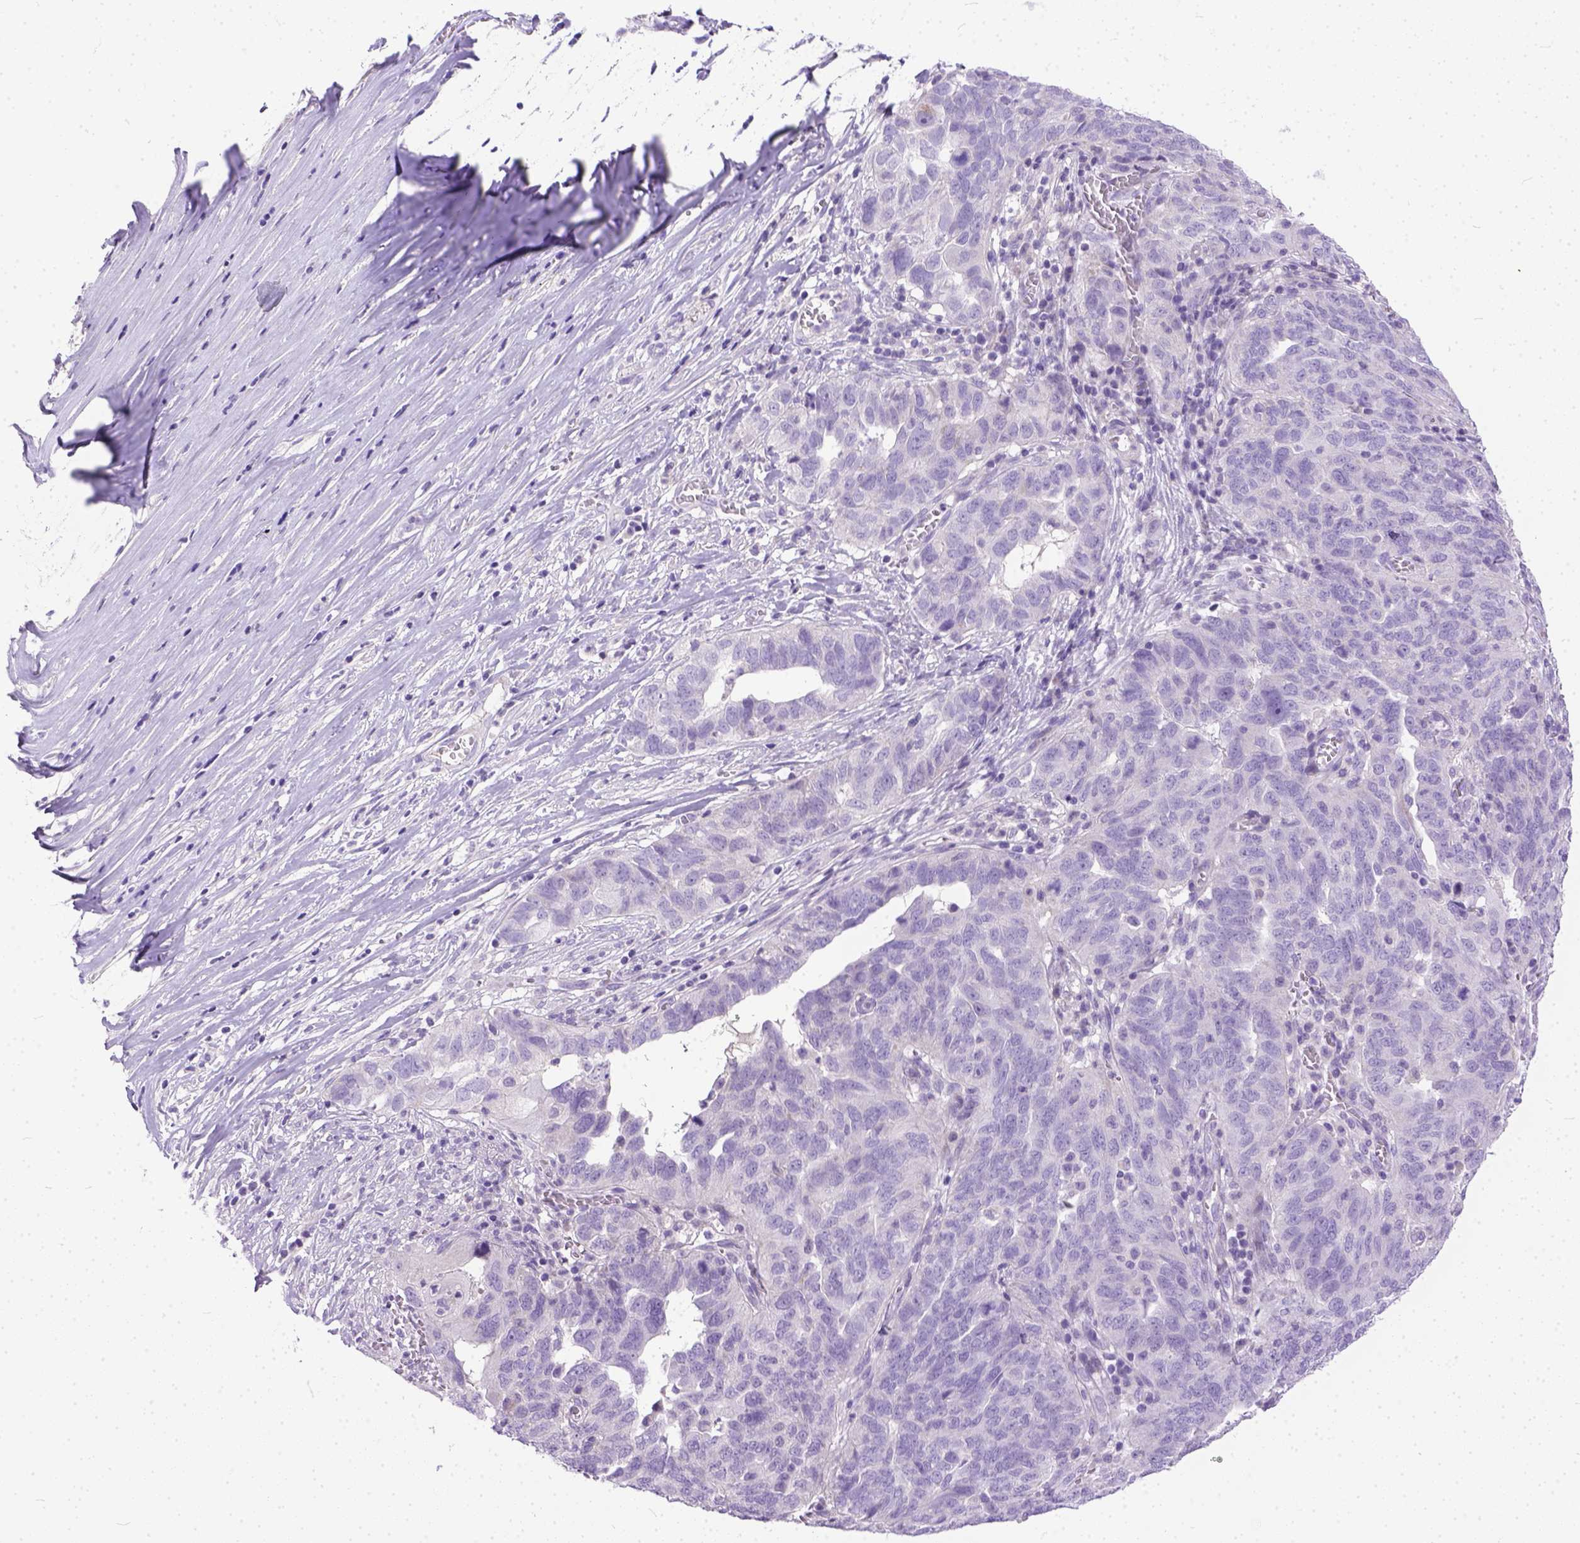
{"staining": {"intensity": "negative", "quantity": "none", "location": "none"}, "tissue": "ovarian cancer", "cell_type": "Tumor cells", "image_type": "cancer", "snomed": [{"axis": "morphology", "description": "Carcinoma, endometroid"}, {"axis": "topography", "description": "Soft tissue"}, {"axis": "topography", "description": "Ovary"}], "caption": "Ovarian endometroid carcinoma was stained to show a protein in brown. There is no significant staining in tumor cells.", "gene": "PLK5", "patient": {"sex": "female", "age": 52}}